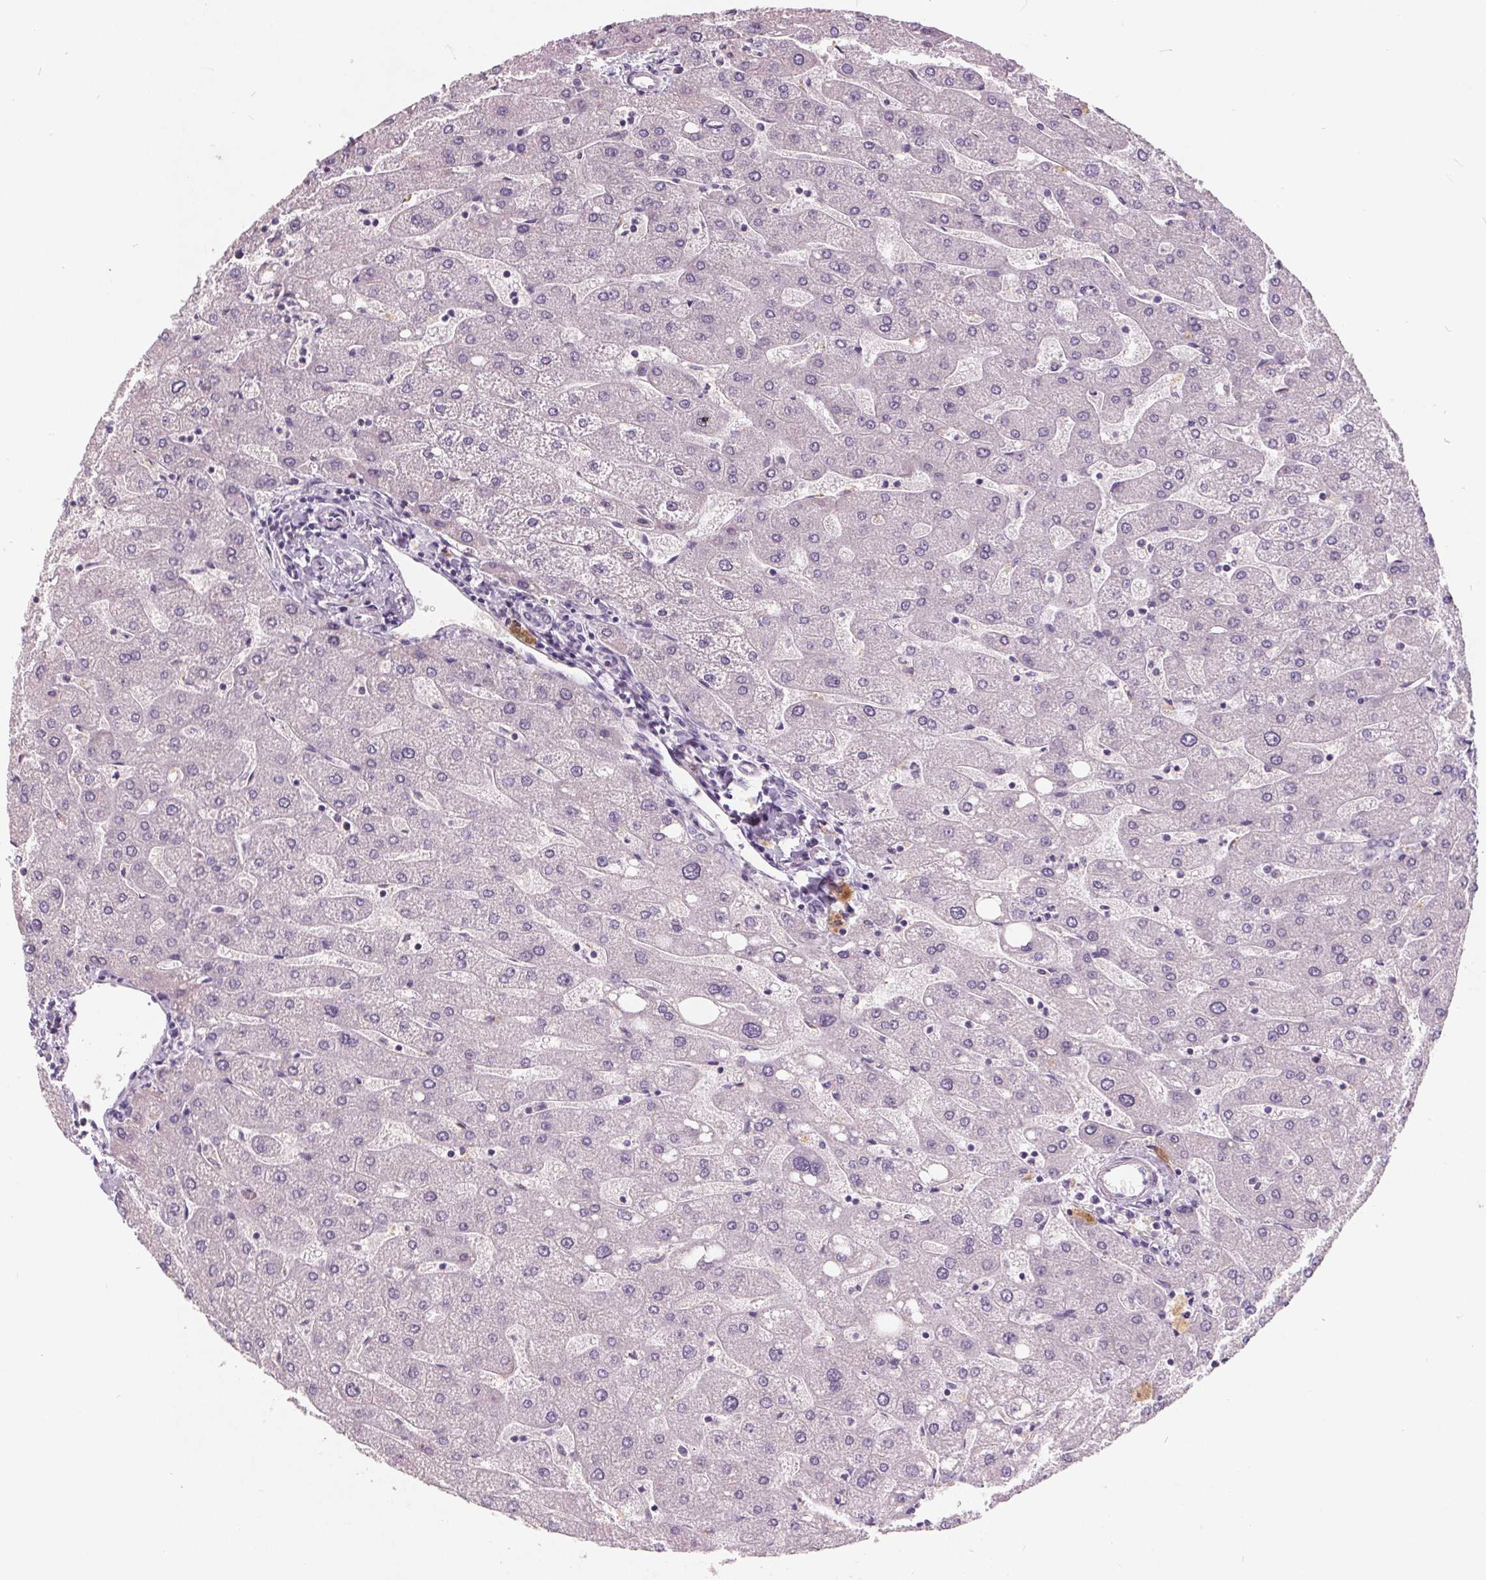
{"staining": {"intensity": "negative", "quantity": "none", "location": "none"}, "tissue": "liver", "cell_type": "Cholangiocytes", "image_type": "normal", "snomed": [{"axis": "morphology", "description": "Normal tissue, NOS"}, {"axis": "topography", "description": "Liver"}], "caption": "Protein analysis of unremarkable liver shows no significant staining in cholangiocytes.", "gene": "PLA2G2E", "patient": {"sex": "male", "age": 67}}